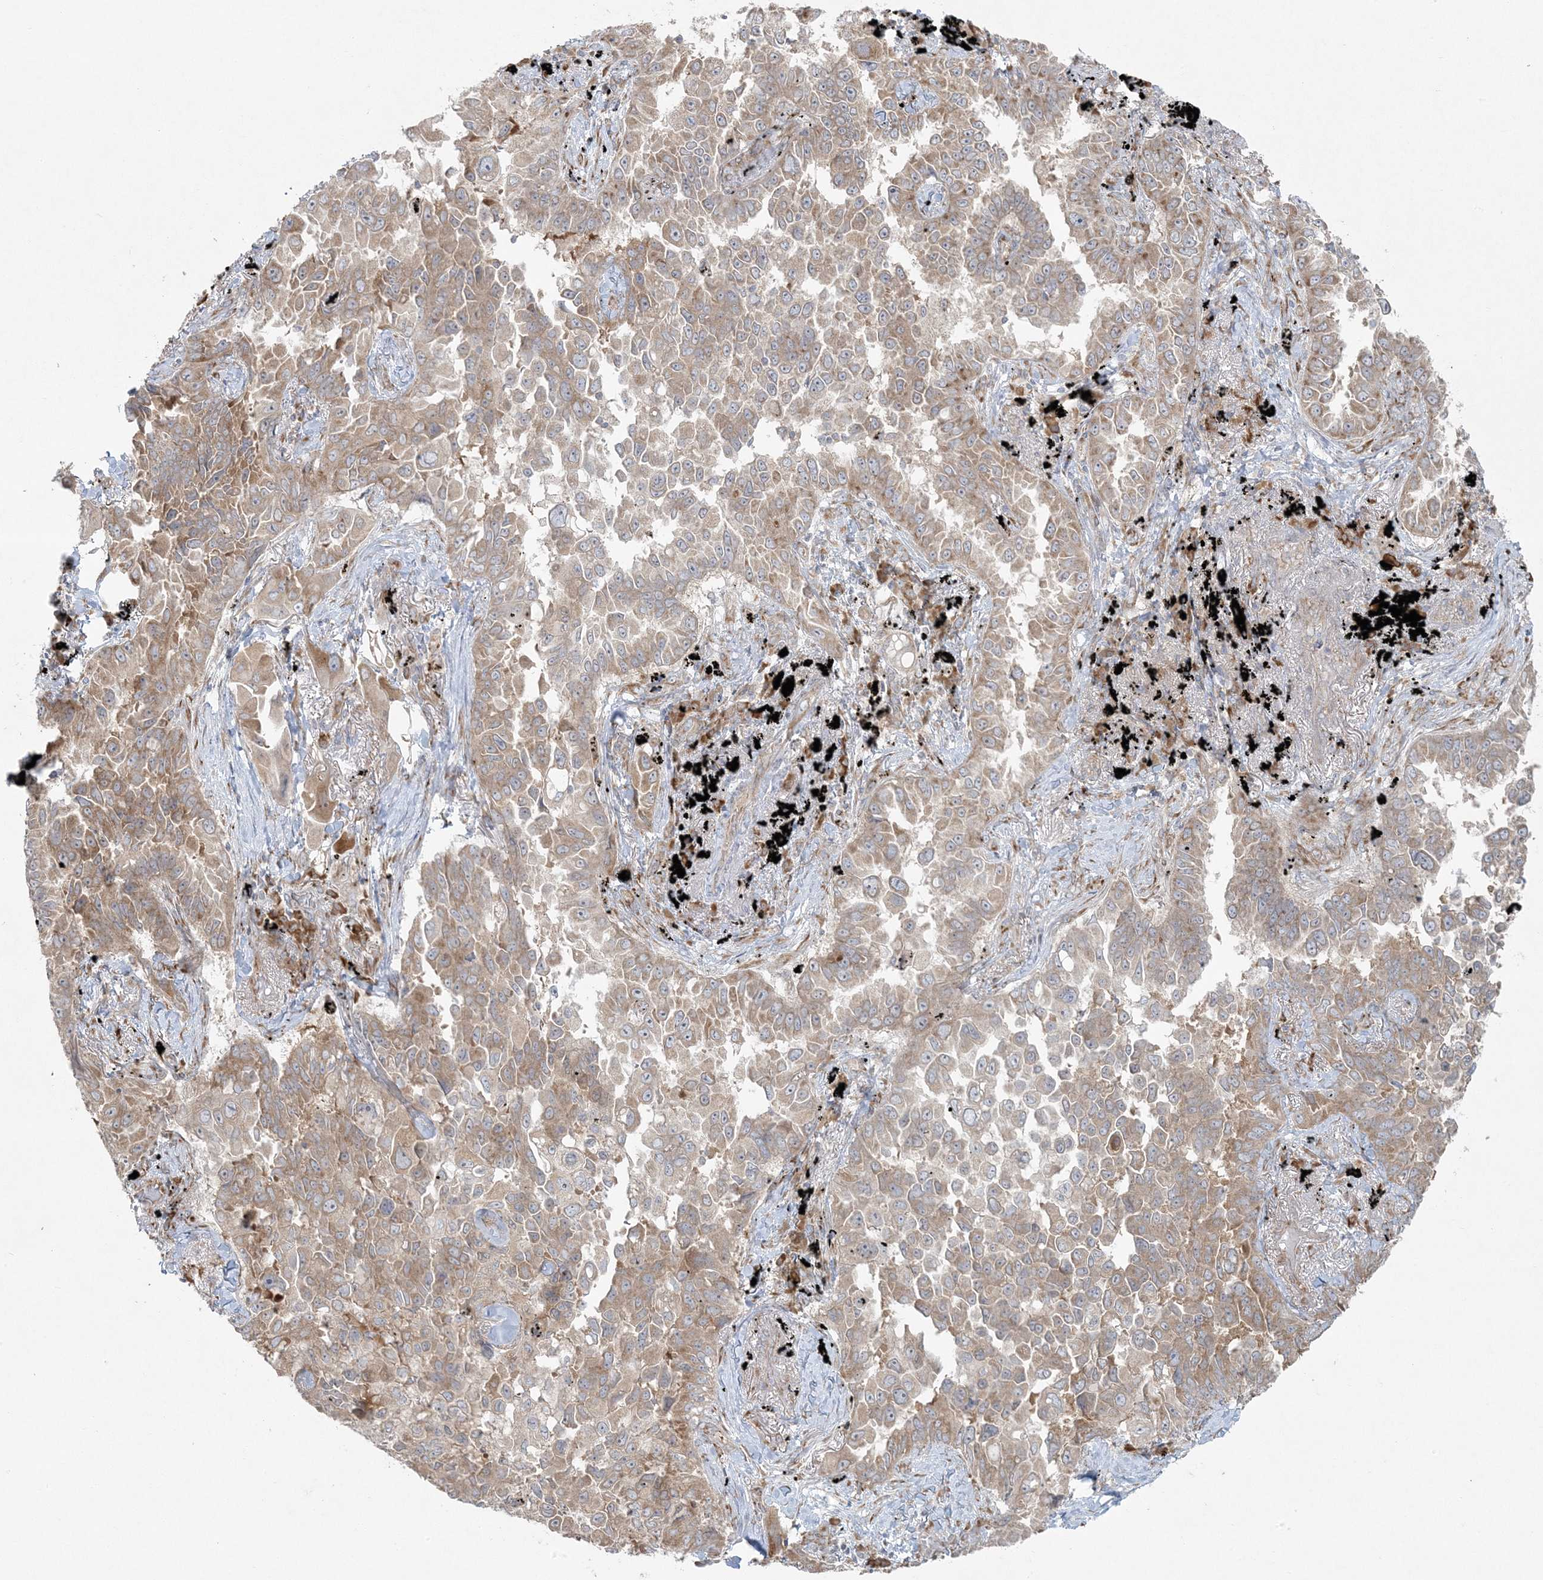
{"staining": {"intensity": "weak", "quantity": ">75%", "location": "cytoplasmic/membranous"}, "tissue": "lung cancer", "cell_type": "Tumor cells", "image_type": "cancer", "snomed": [{"axis": "morphology", "description": "Adenocarcinoma, NOS"}, {"axis": "topography", "description": "Lung"}], "caption": "Immunohistochemical staining of lung adenocarcinoma displays low levels of weak cytoplasmic/membranous expression in about >75% of tumor cells.", "gene": "ZNF263", "patient": {"sex": "female", "age": 67}}